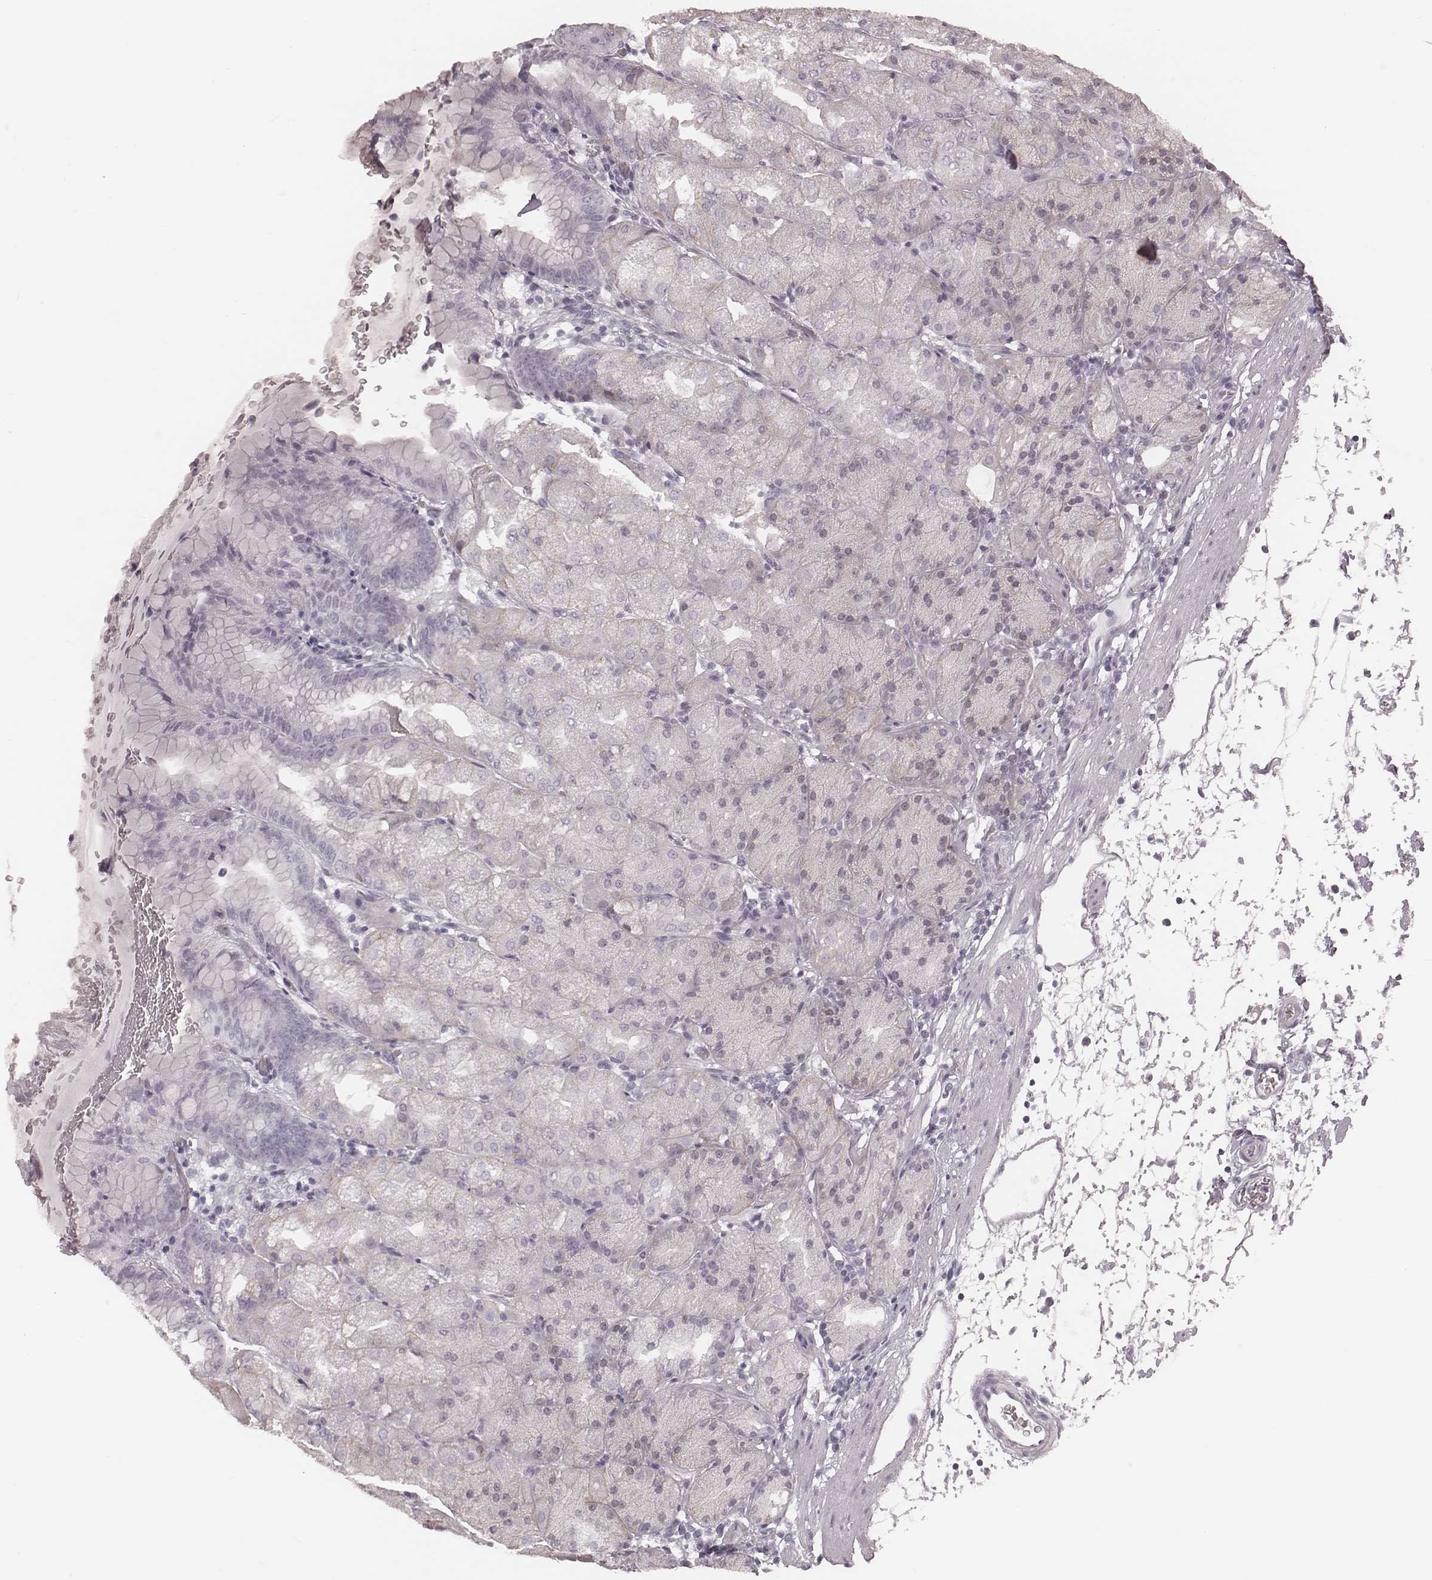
{"staining": {"intensity": "negative", "quantity": "none", "location": "none"}, "tissue": "stomach", "cell_type": "Glandular cells", "image_type": "normal", "snomed": [{"axis": "morphology", "description": "Normal tissue, NOS"}, {"axis": "topography", "description": "Stomach, upper"}, {"axis": "topography", "description": "Stomach"}, {"axis": "topography", "description": "Stomach, lower"}], "caption": "Glandular cells are negative for protein expression in normal human stomach. (Stains: DAB (3,3'-diaminobenzidine) immunohistochemistry (IHC) with hematoxylin counter stain, Microscopy: brightfield microscopy at high magnification).", "gene": "KRT74", "patient": {"sex": "male", "age": 62}}